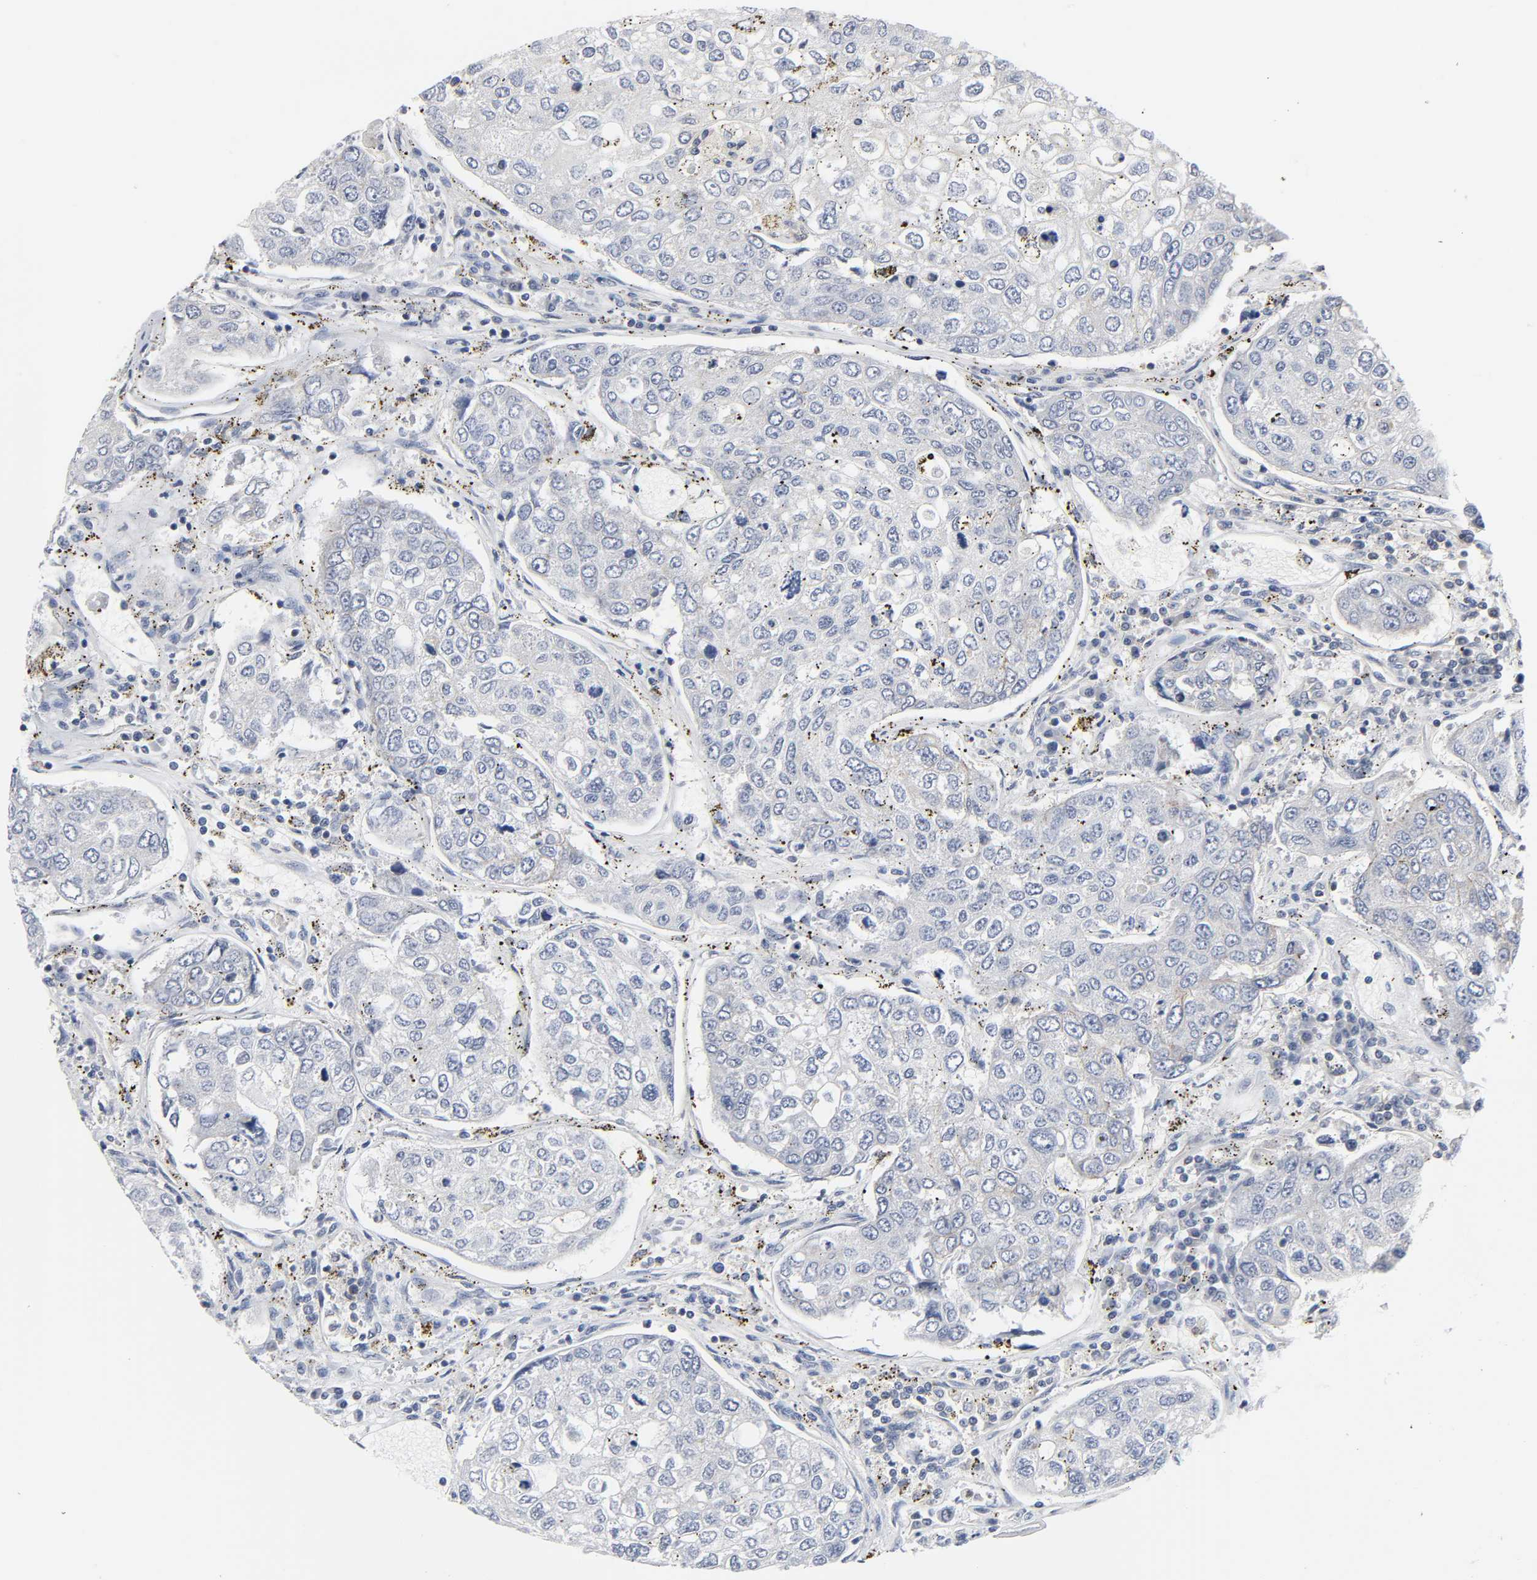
{"staining": {"intensity": "weak", "quantity": "25%-75%", "location": "cytoplasmic/membranous"}, "tissue": "urothelial cancer", "cell_type": "Tumor cells", "image_type": "cancer", "snomed": [{"axis": "morphology", "description": "Urothelial carcinoma, High grade"}, {"axis": "topography", "description": "Lymph node"}, {"axis": "topography", "description": "Urinary bladder"}], "caption": "Immunohistochemistry (IHC) micrograph of human high-grade urothelial carcinoma stained for a protein (brown), which shows low levels of weak cytoplasmic/membranous staining in approximately 25%-75% of tumor cells.", "gene": "DDX10", "patient": {"sex": "male", "age": 51}}